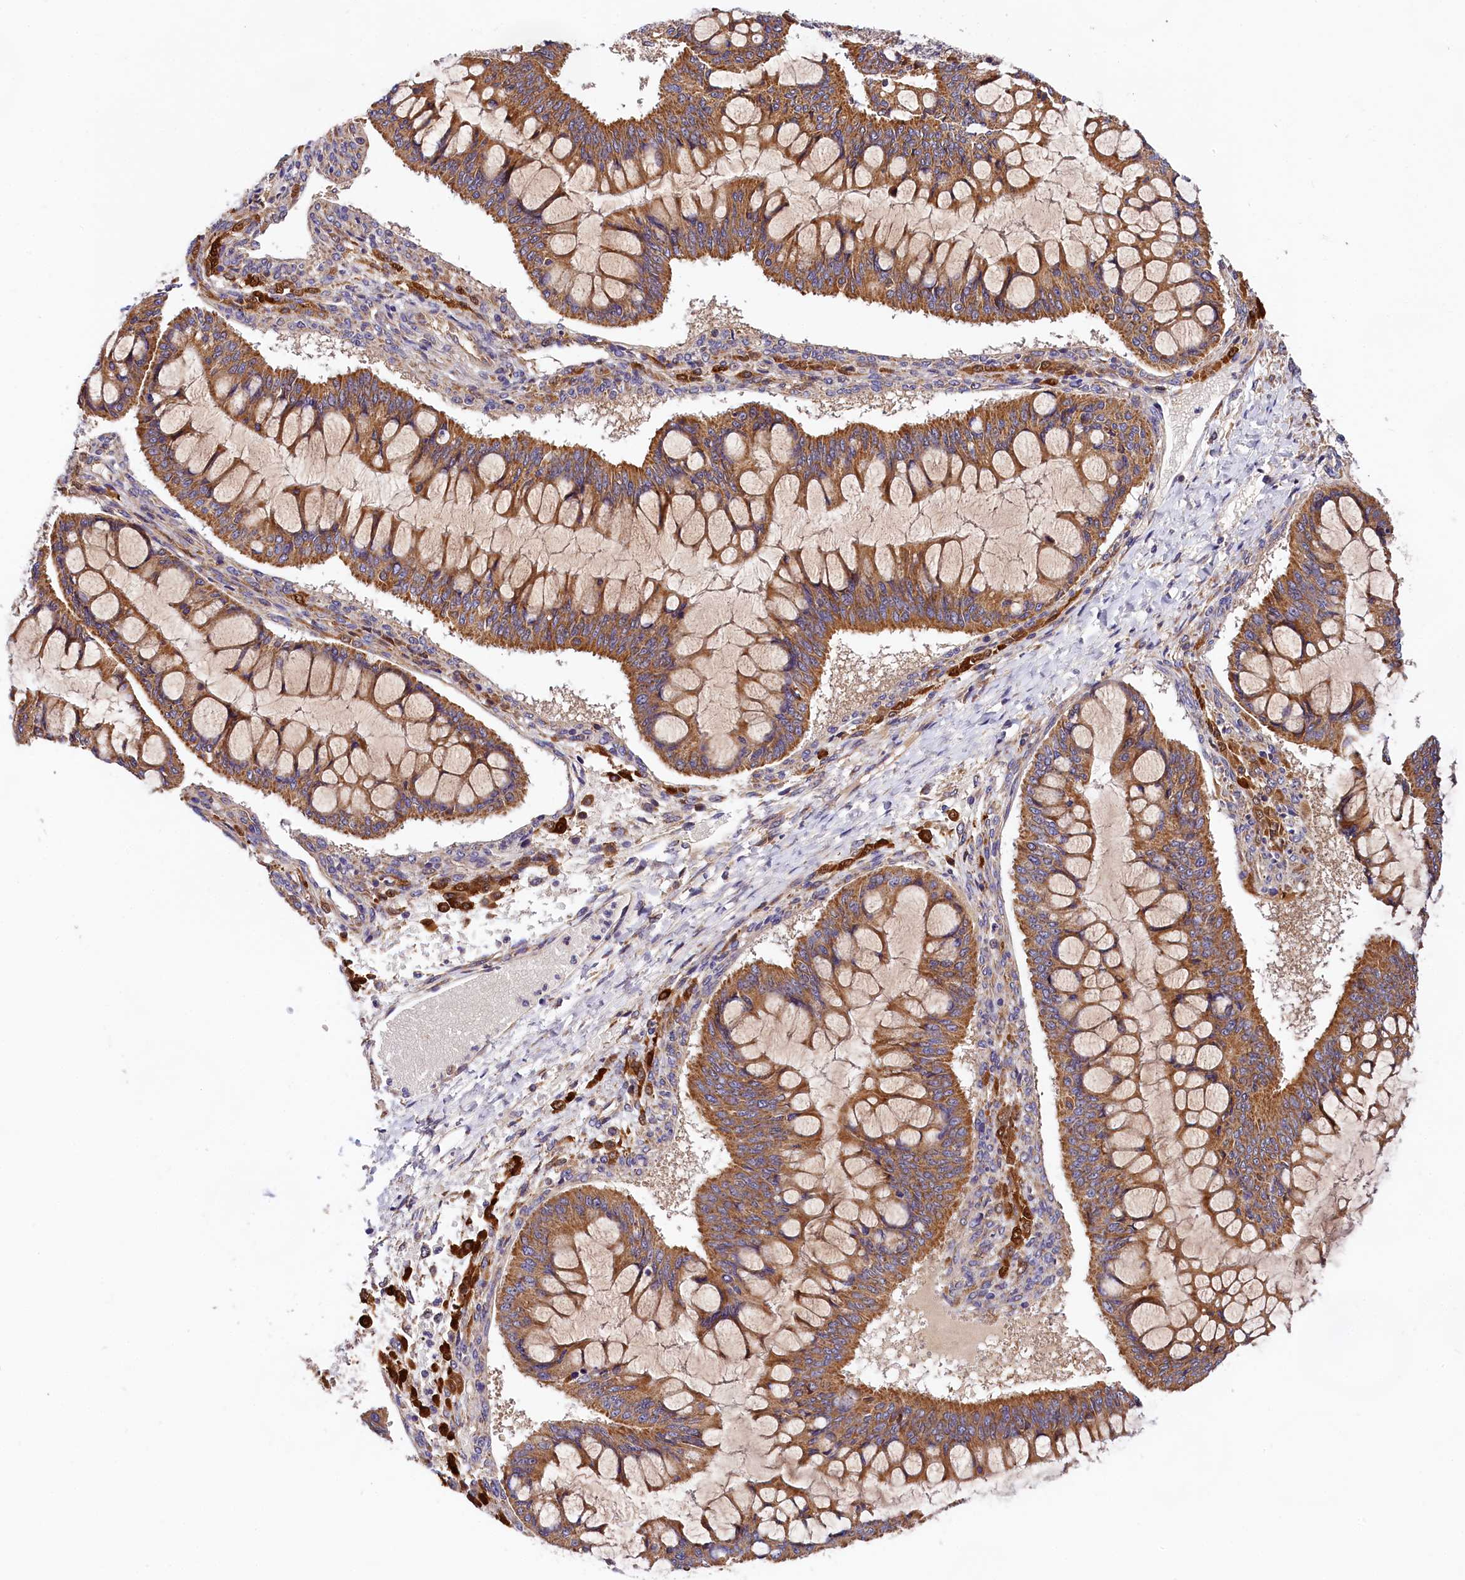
{"staining": {"intensity": "moderate", "quantity": ">75%", "location": "cytoplasmic/membranous"}, "tissue": "ovarian cancer", "cell_type": "Tumor cells", "image_type": "cancer", "snomed": [{"axis": "morphology", "description": "Cystadenocarcinoma, mucinous, NOS"}, {"axis": "topography", "description": "Ovary"}], "caption": "This is an image of immunohistochemistry (IHC) staining of ovarian cancer, which shows moderate expression in the cytoplasmic/membranous of tumor cells.", "gene": "SPG11", "patient": {"sex": "female", "age": 73}}